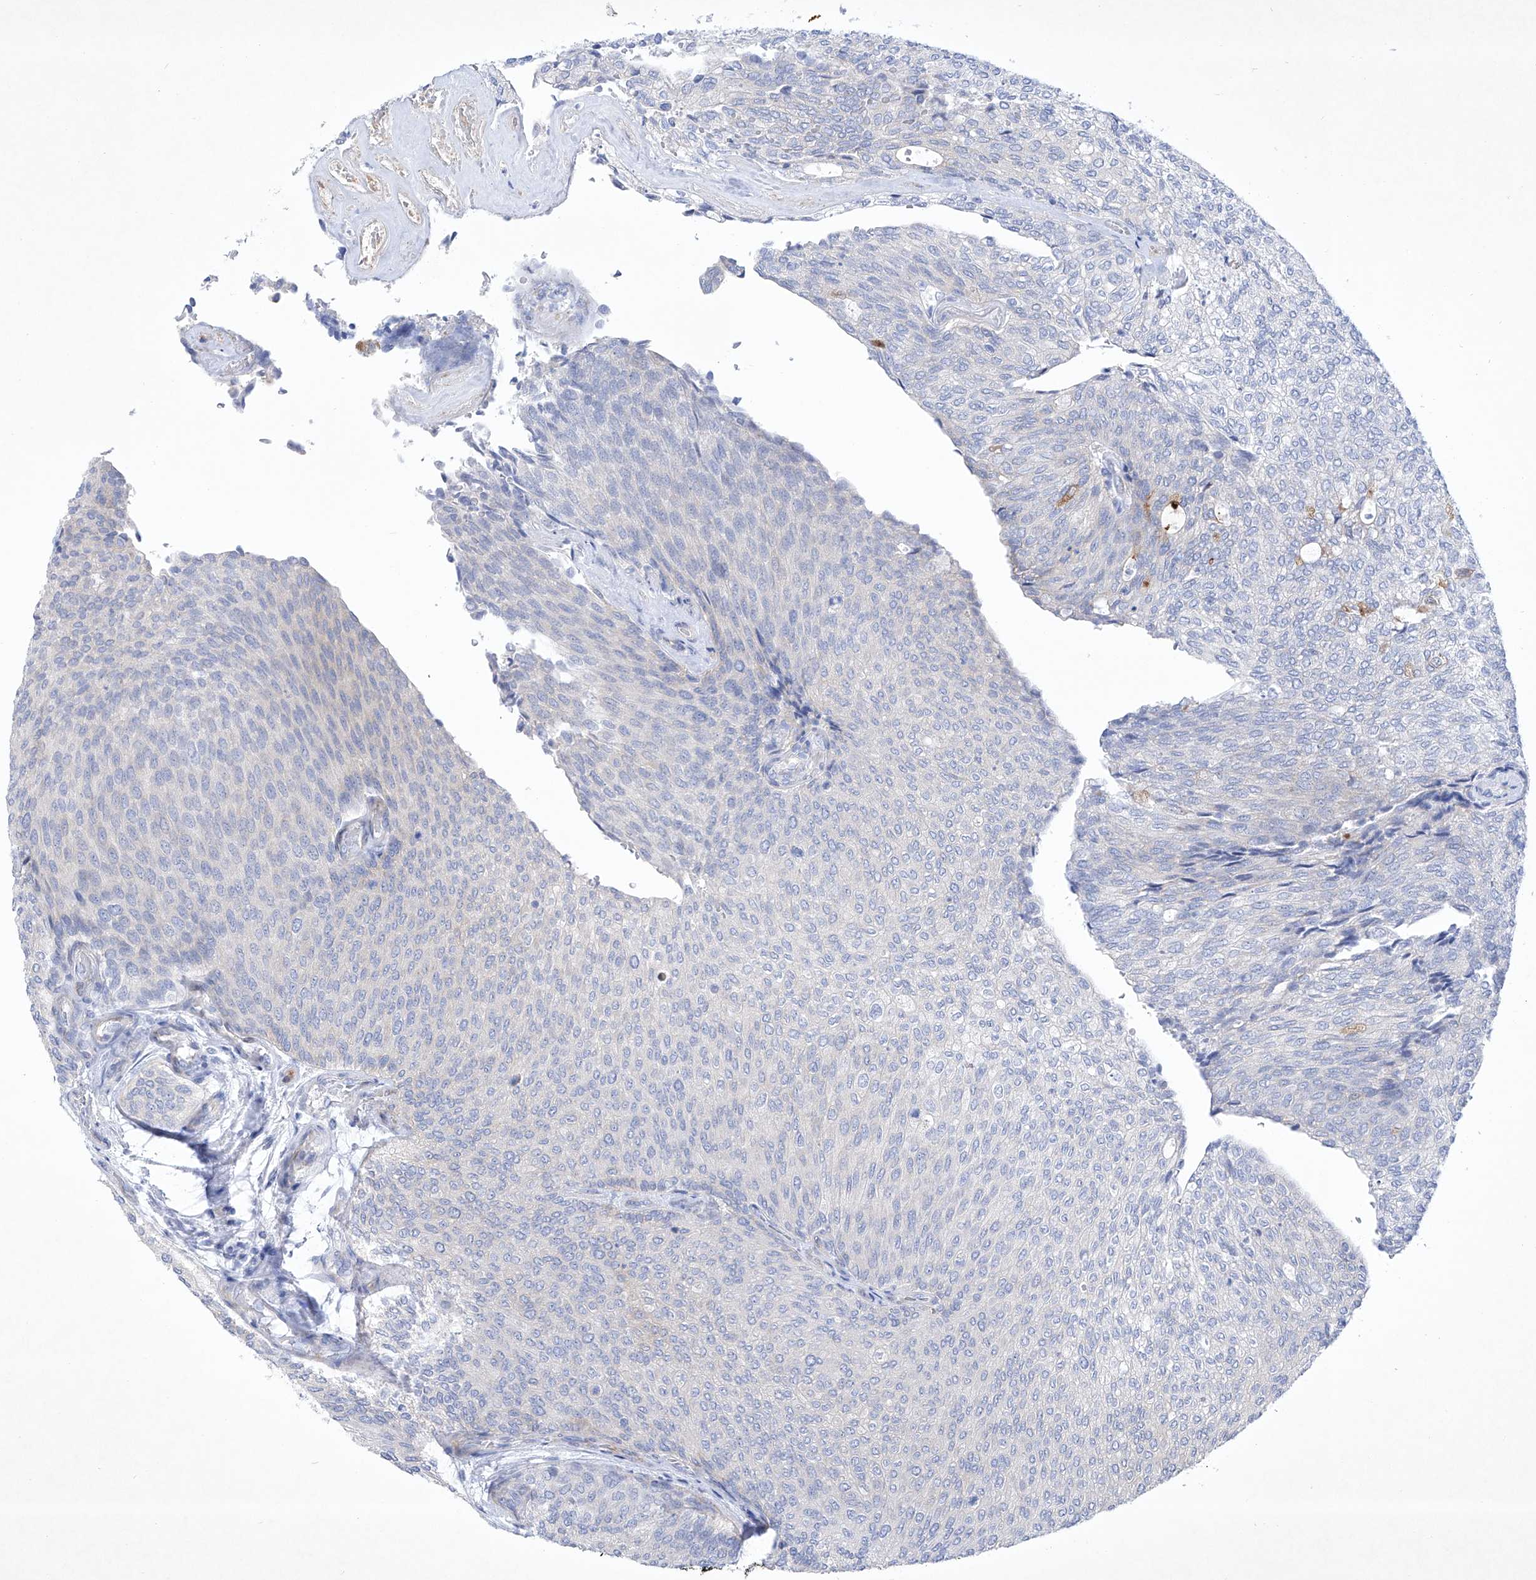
{"staining": {"intensity": "negative", "quantity": "none", "location": "none"}, "tissue": "urothelial cancer", "cell_type": "Tumor cells", "image_type": "cancer", "snomed": [{"axis": "morphology", "description": "Urothelial carcinoma, Low grade"}, {"axis": "topography", "description": "Urinary bladder"}], "caption": "Tumor cells show no significant protein staining in urothelial carcinoma (low-grade).", "gene": "C1orf87", "patient": {"sex": "female", "age": 79}}